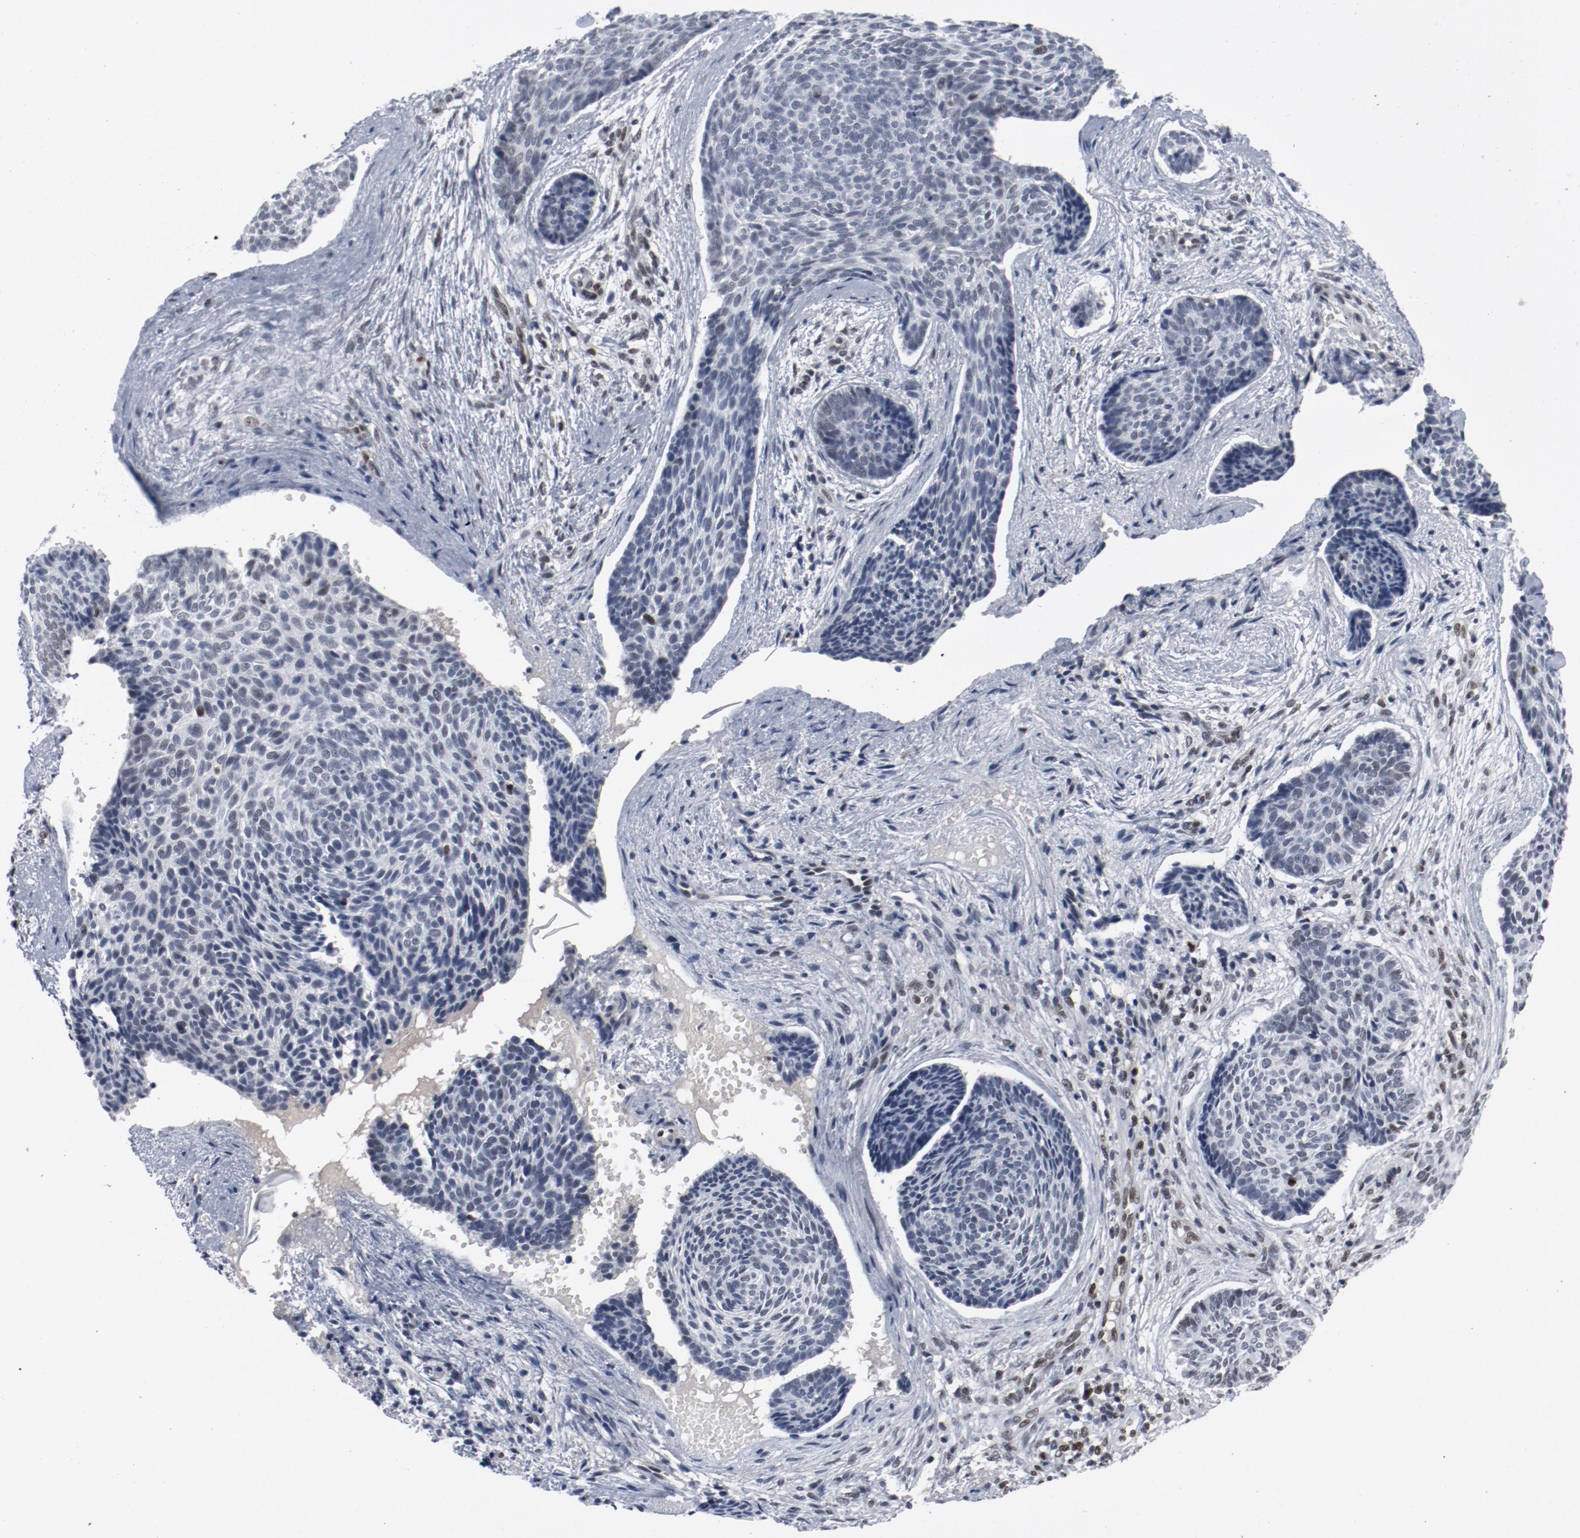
{"staining": {"intensity": "negative", "quantity": "none", "location": "none"}, "tissue": "skin cancer", "cell_type": "Tumor cells", "image_type": "cancer", "snomed": [{"axis": "morphology", "description": "Normal tissue, NOS"}, {"axis": "morphology", "description": "Basal cell carcinoma"}, {"axis": "topography", "description": "Skin"}], "caption": "The image shows no staining of tumor cells in skin basal cell carcinoma.", "gene": "JMJD6", "patient": {"sex": "female", "age": 57}}